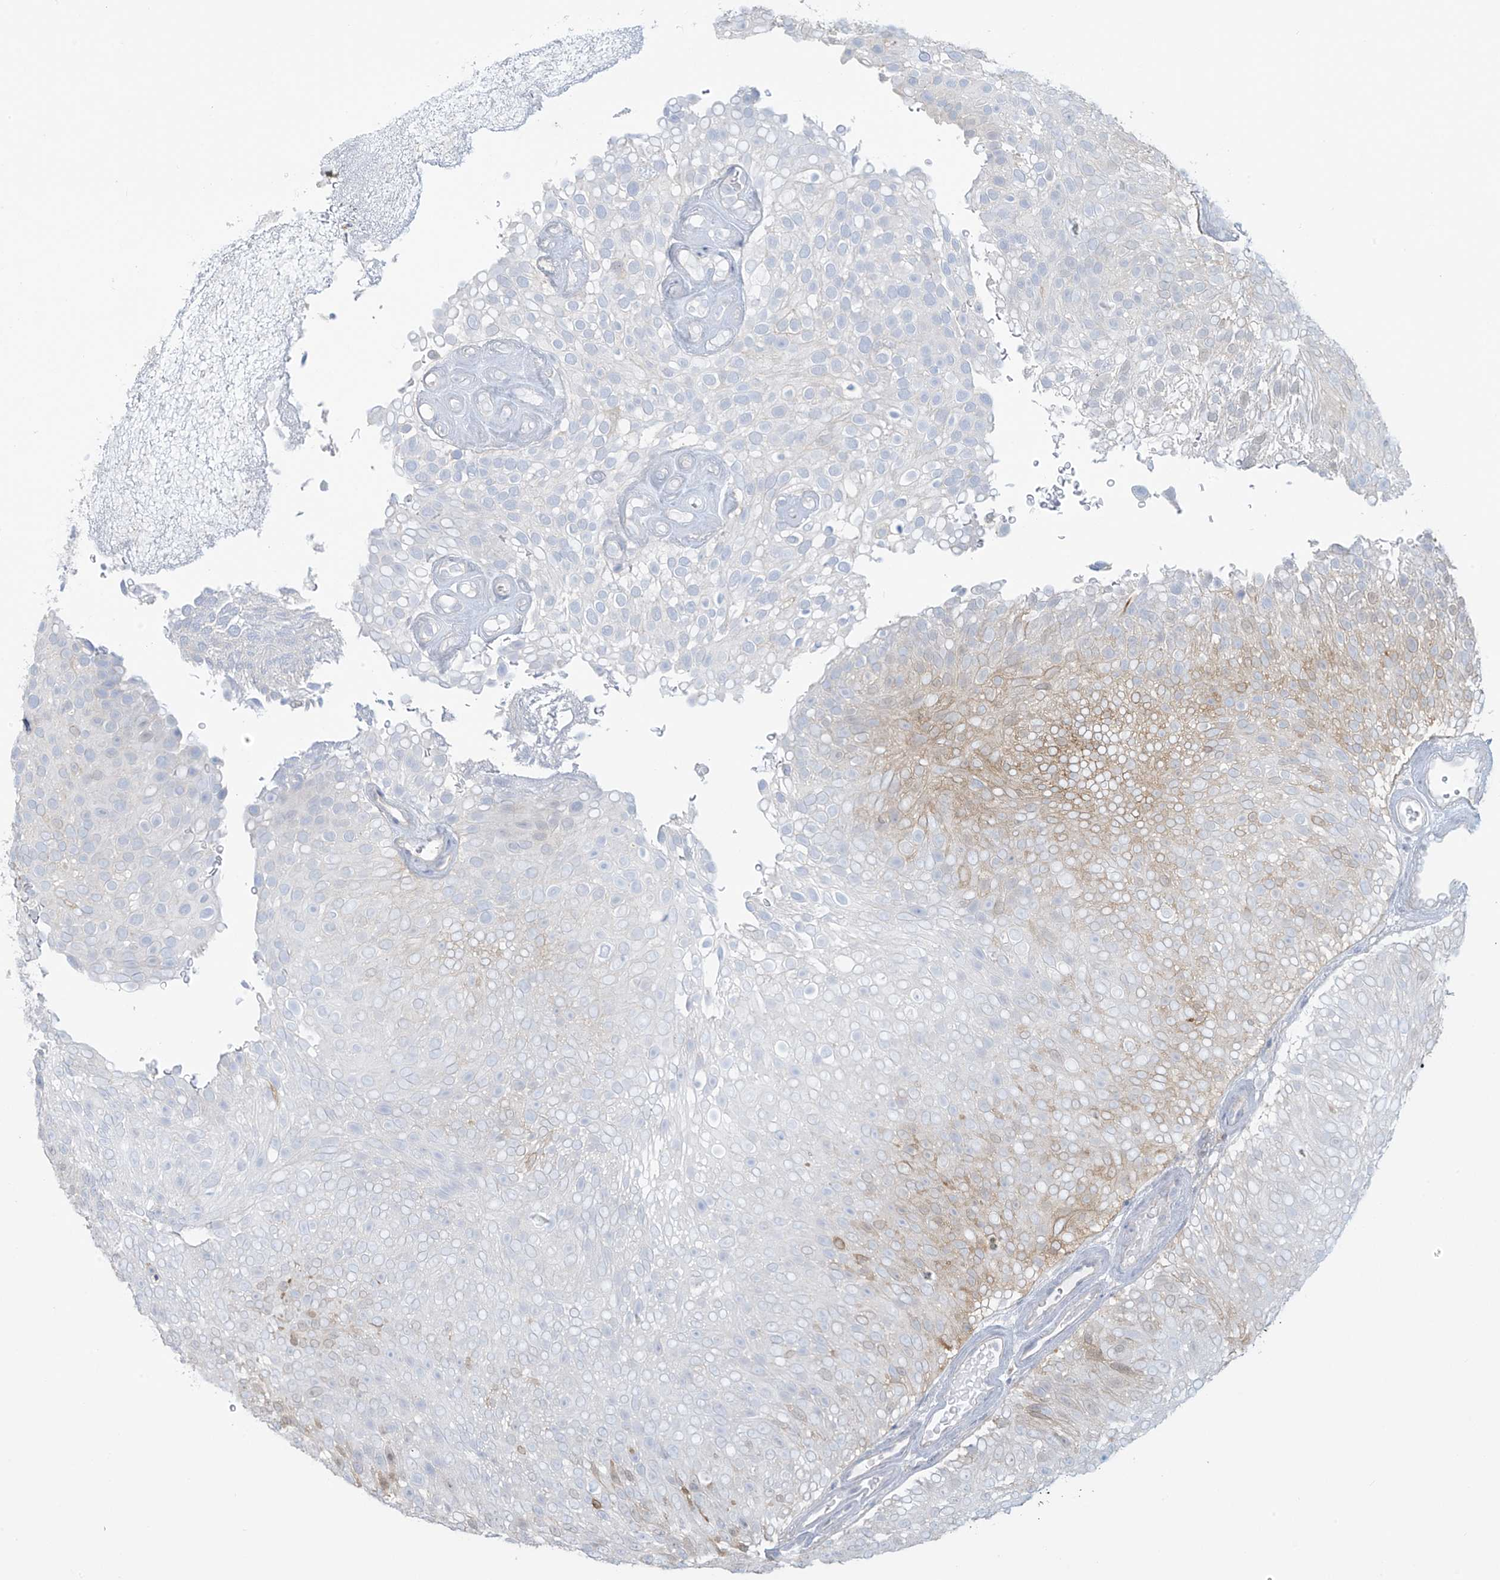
{"staining": {"intensity": "weak", "quantity": "<25%", "location": "cytoplasmic/membranous"}, "tissue": "urothelial cancer", "cell_type": "Tumor cells", "image_type": "cancer", "snomed": [{"axis": "morphology", "description": "Urothelial carcinoma, Low grade"}, {"axis": "topography", "description": "Urinary bladder"}], "caption": "The image displays no significant staining in tumor cells of urothelial carcinoma (low-grade).", "gene": "TAGAP", "patient": {"sex": "male", "age": 78}}